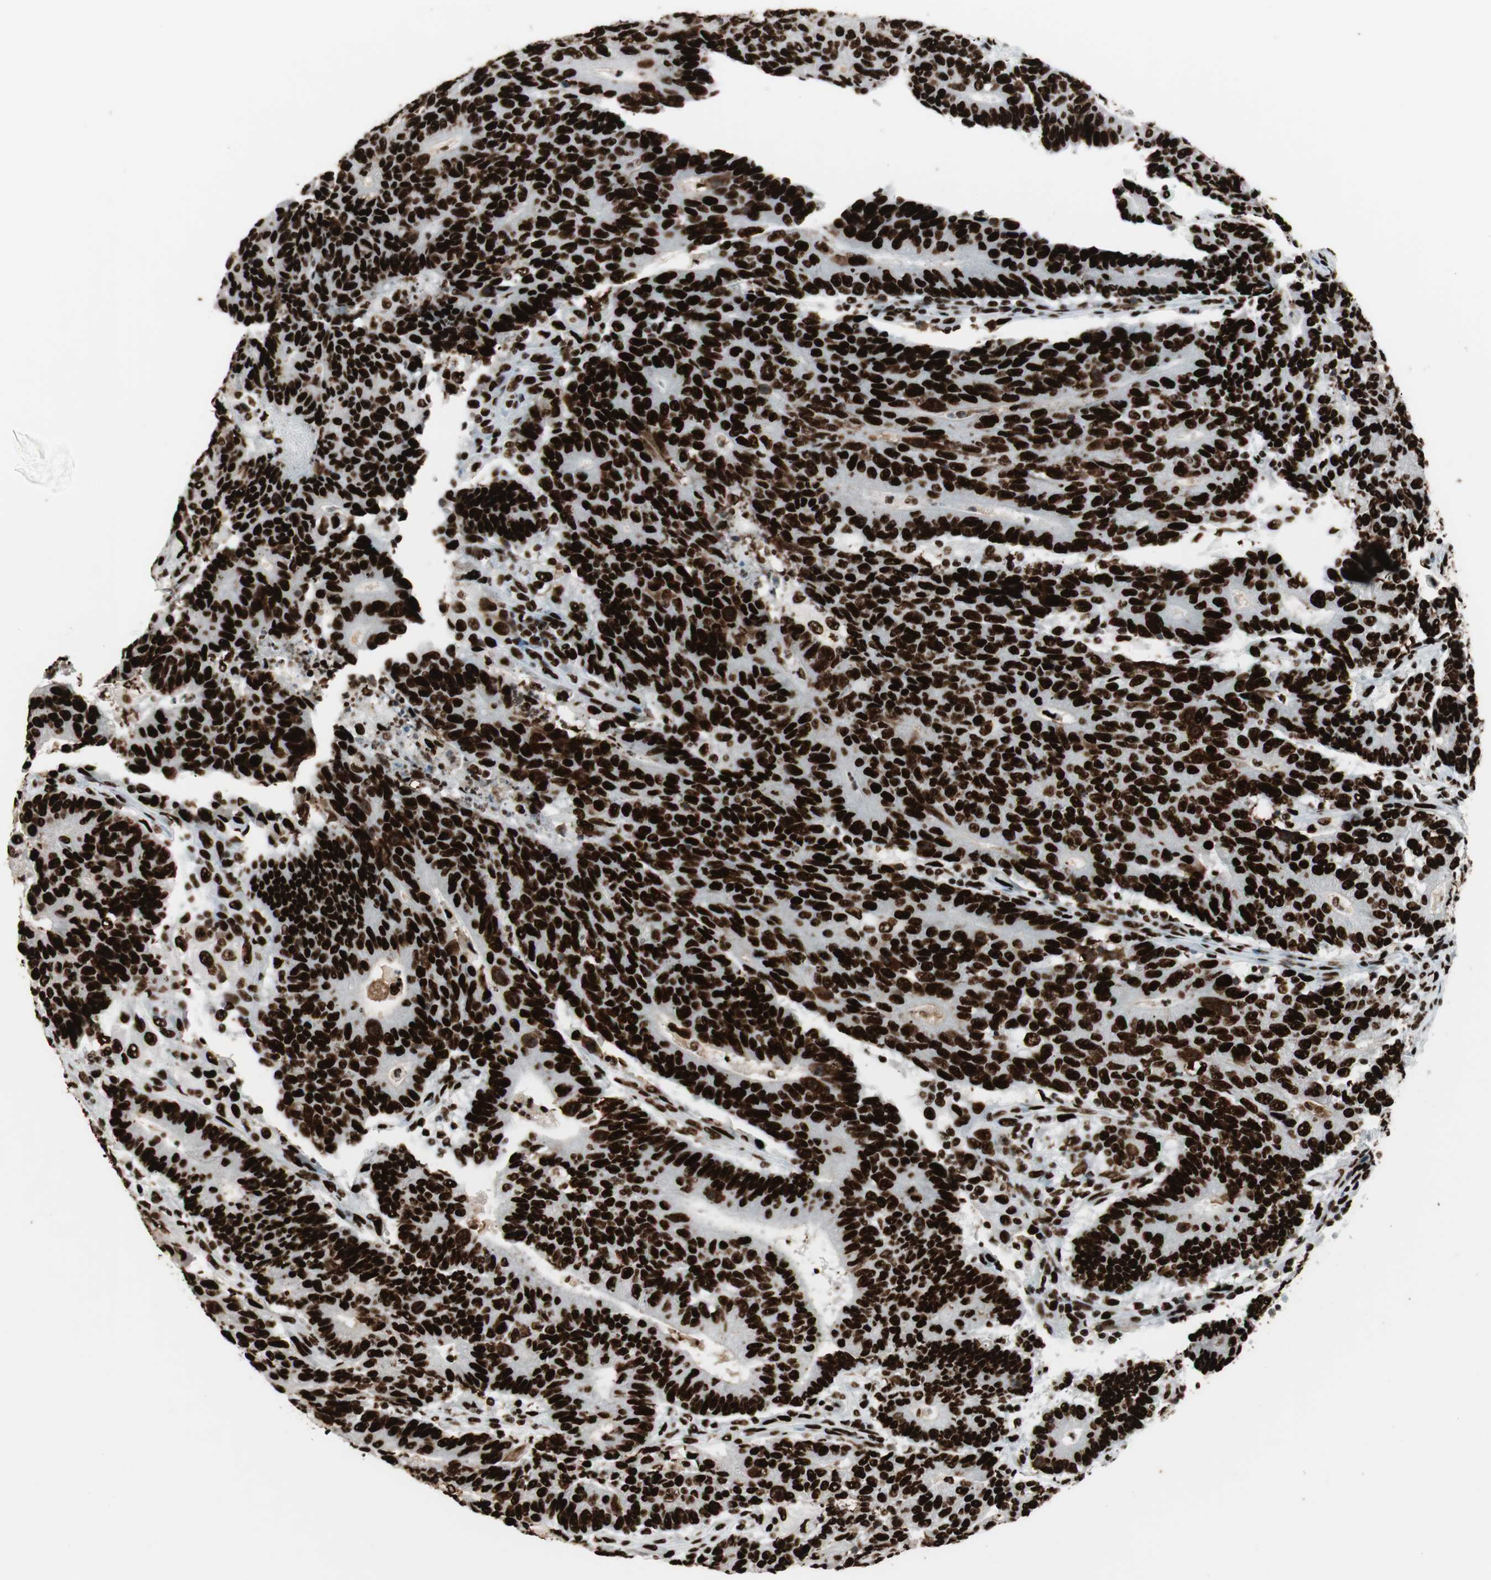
{"staining": {"intensity": "strong", "quantity": ">75%", "location": "nuclear"}, "tissue": "colorectal cancer", "cell_type": "Tumor cells", "image_type": "cancer", "snomed": [{"axis": "morphology", "description": "Normal tissue, NOS"}, {"axis": "morphology", "description": "Adenocarcinoma, NOS"}, {"axis": "topography", "description": "Colon"}], "caption": "Protein staining displays strong nuclear positivity in about >75% of tumor cells in colorectal adenocarcinoma.", "gene": "PSME3", "patient": {"sex": "female", "age": 75}}